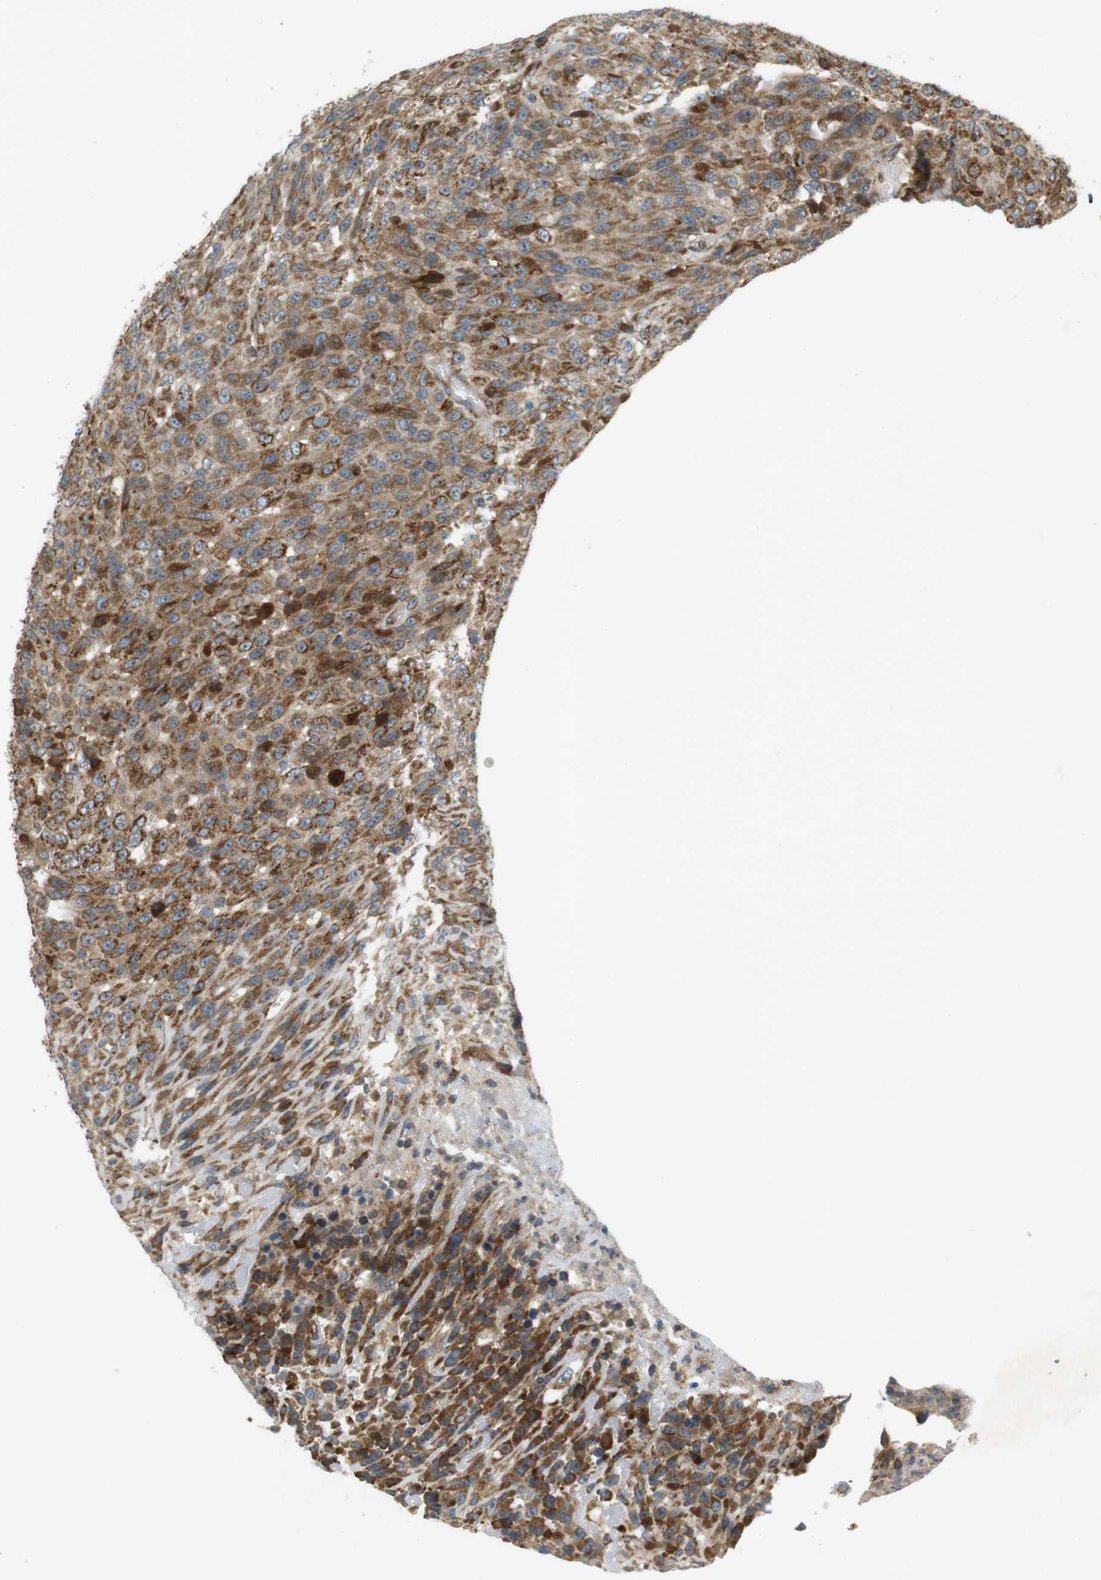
{"staining": {"intensity": "moderate", "quantity": ">75%", "location": "cytoplasmic/membranous"}, "tissue": "urothelial cancer", "cell_type": "Tumor cells", "image_type": "cancer", "snomed": [{"axis": "morphology", "description": "Urothelial carcinoma, High grade"}, {"axis": "topography", "description": "Urinary bladder"}], "caption": "A histopathology image showing moderate cytoplasmic/membranous staining in approximately >75% of tumor cells in high-grade urothelial carcinoma, as visualized by brown immunohistochemical staining.", "gene": "SLC41A1", "patient": {"sex": "male", "age": 66}}